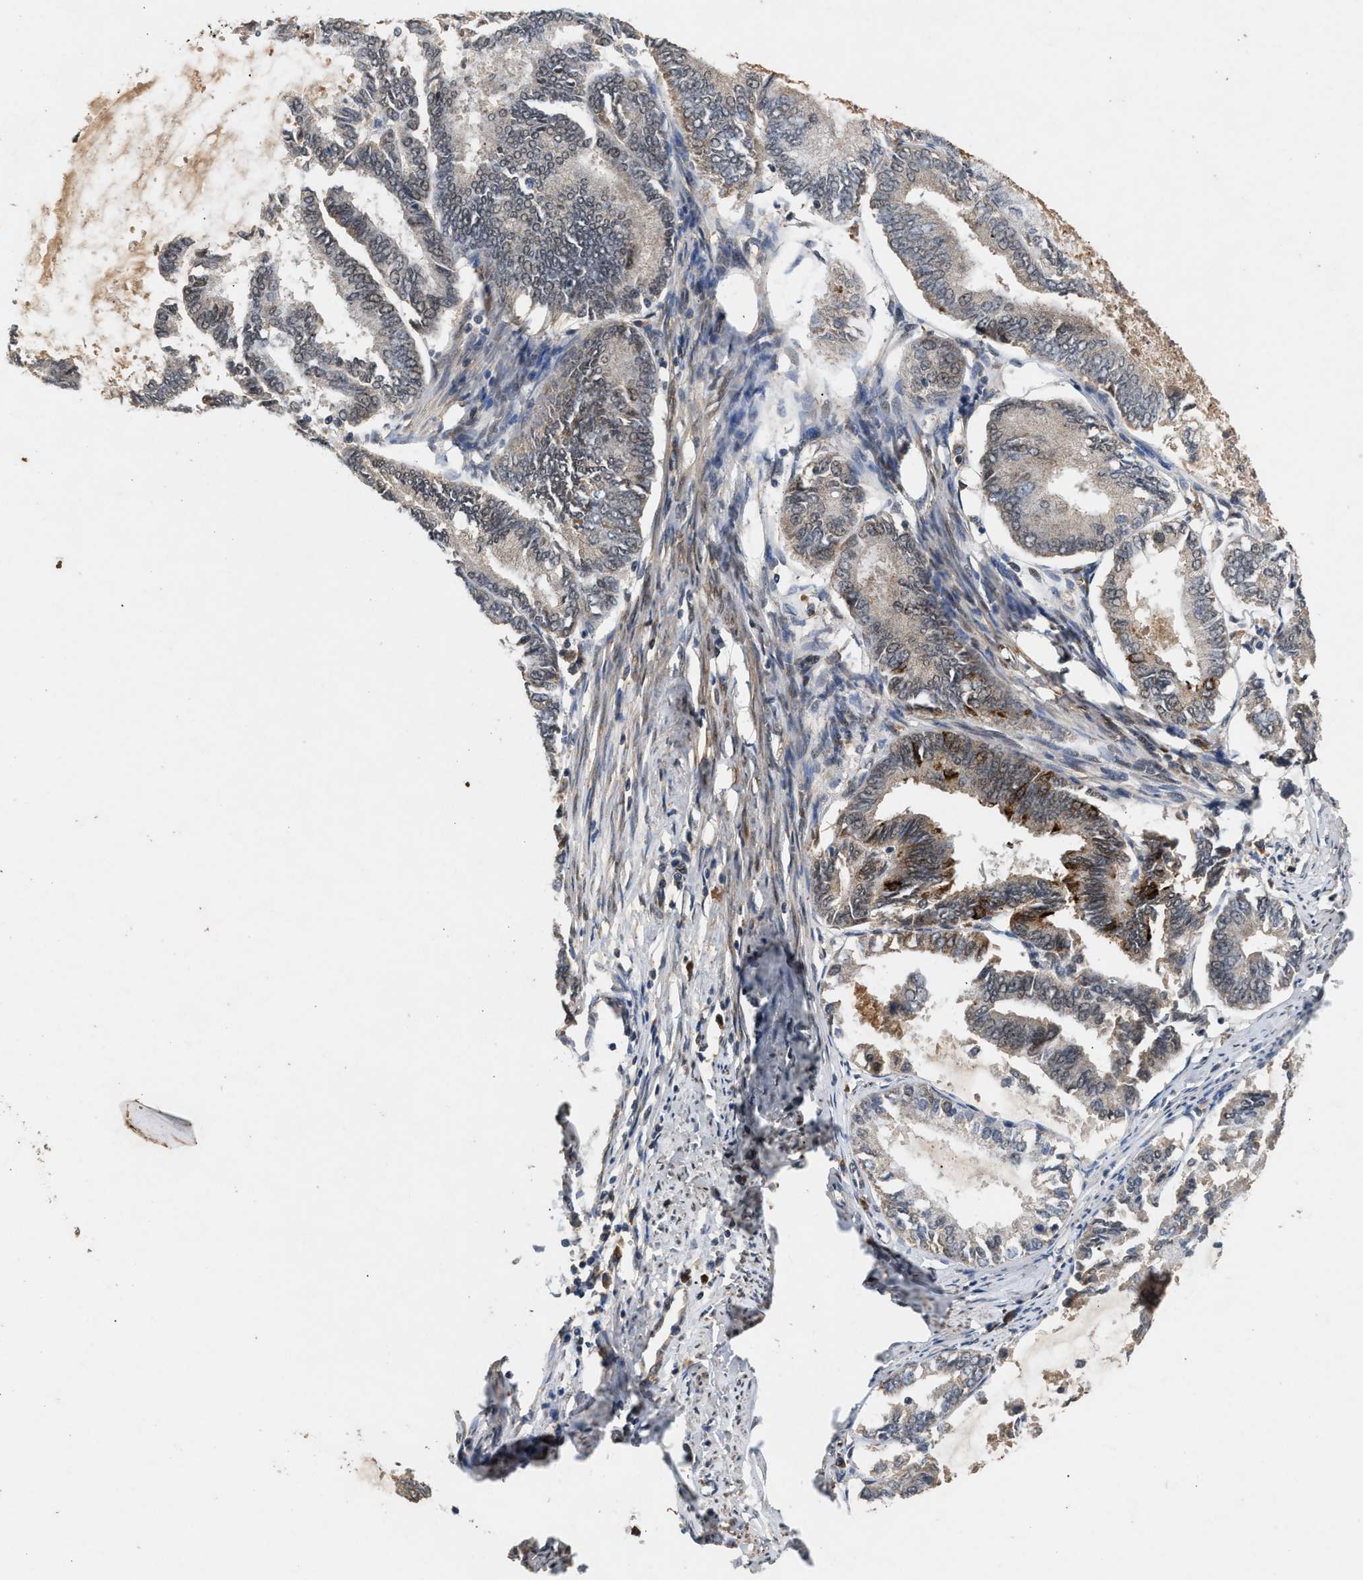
{"staining": {"intensity": "negative", "quantity": "none", "location": "none"}, "tissue": "endometrial cancer", "cell_type": "Tumor cells", "image_type": "cancer", "snomed": [{"axis": "morphology", "description": "Adenocarcinoma, NOS"}, {"axis": "topography", "description": "Endometrium"}], "caption": "There is no significant staining in tumor cells of endometrial adenocarcinoma. The staining is performed using DAB brown chromogen with nuclei counter-stained in using hematoxylin.", "gene": "RUSC2", "patient": {"sex": "female", "age": 86}}